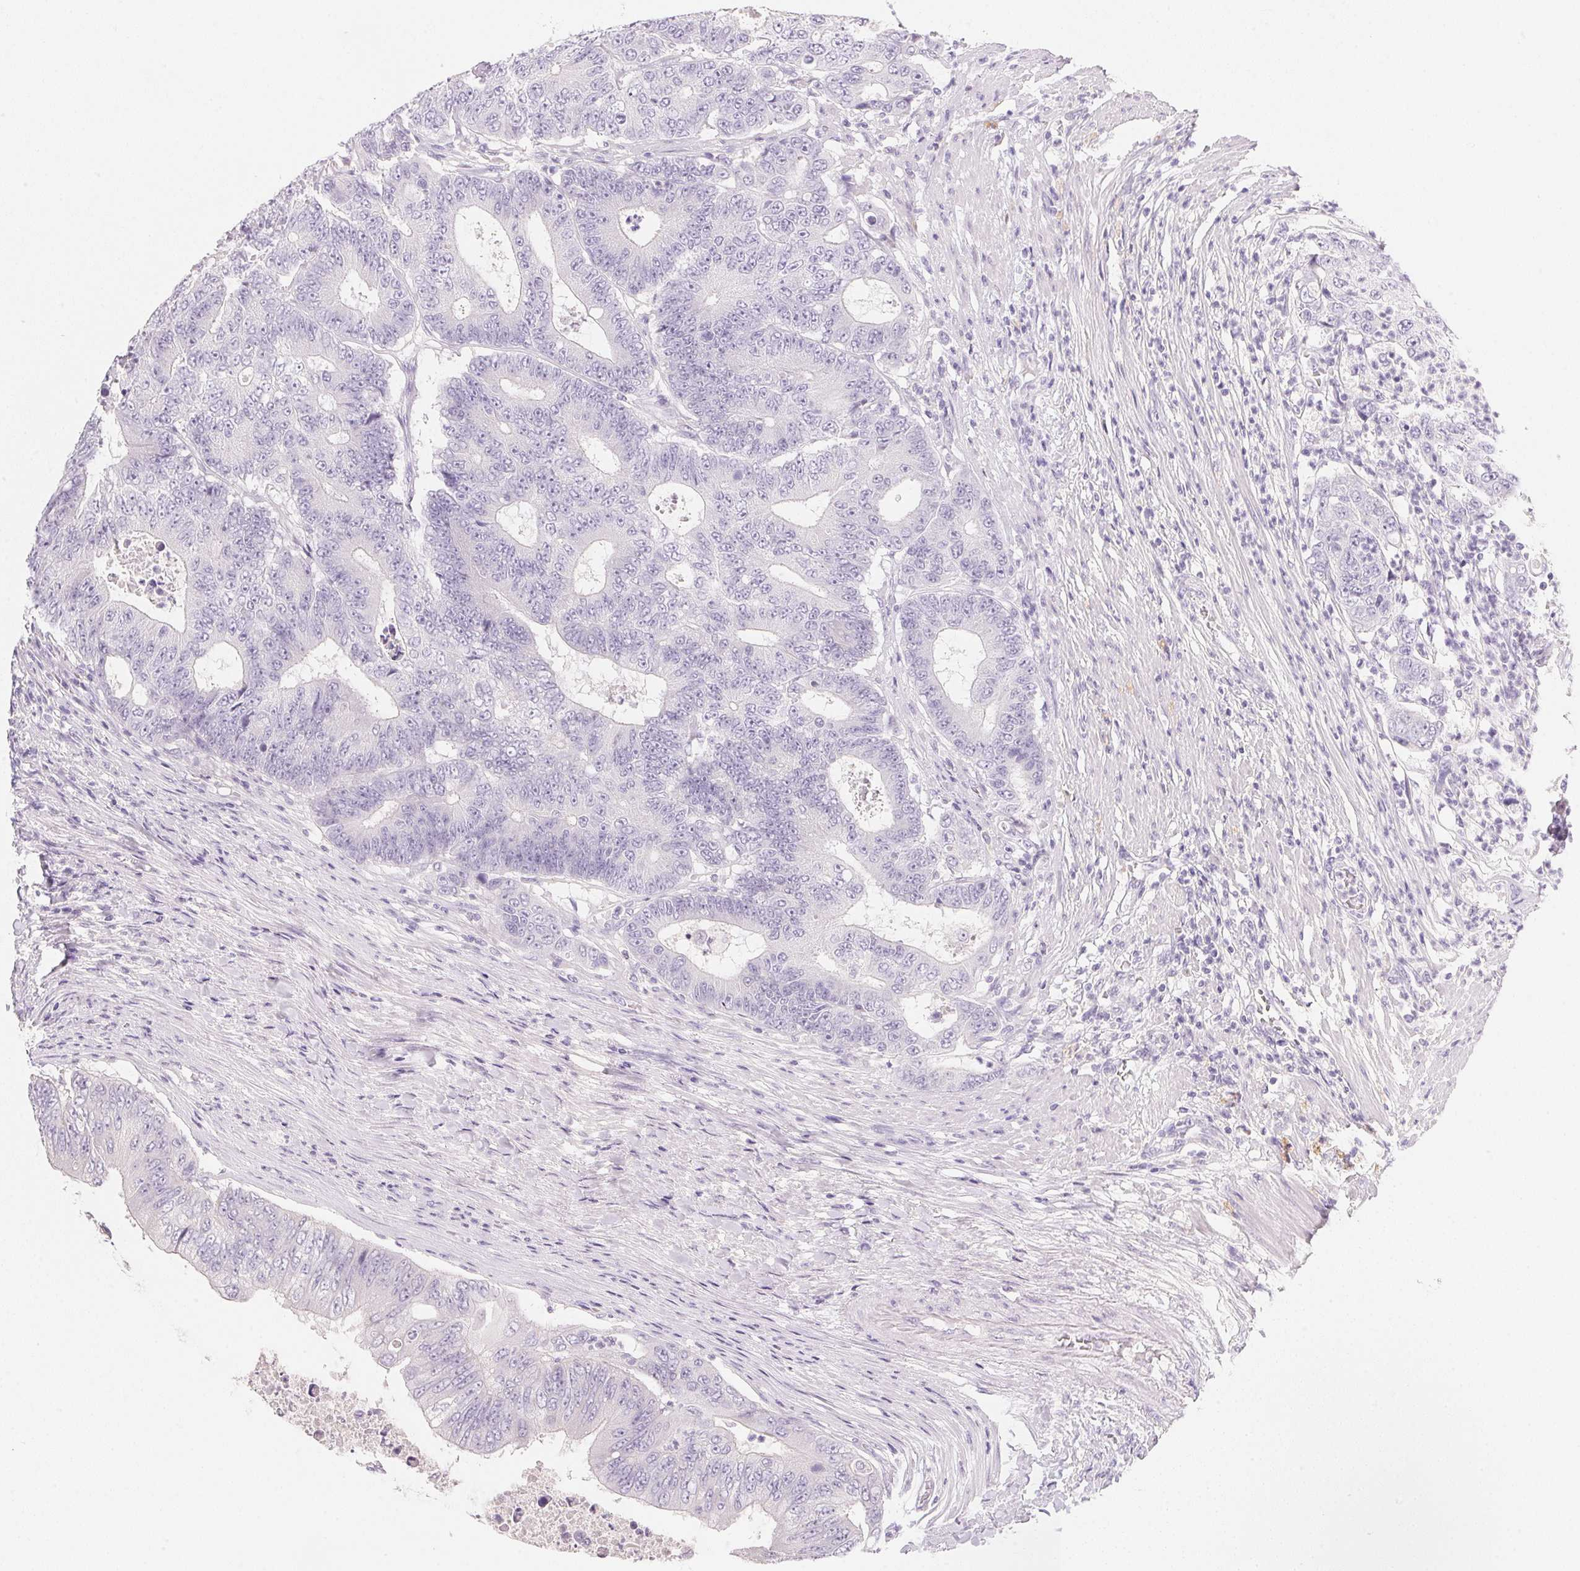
{"staining": {"intensity": "negative", "quantity": "none", "location": "none"}, "tissue": "colorectal cancer", "cell_type": "Tumor cells", "image_type": "cancer", "snomed": [{"axis": "morphology", "description": "Adenocarcinoma, NOS"}, {"axis": "topography", "description": "Colon"}], "caption": "The micrograph shows no significant expression in tumor cells of colorectal adenocarcinoma.", "gene": "ACP3", "patient": {"sex": "female", "age": 48}}